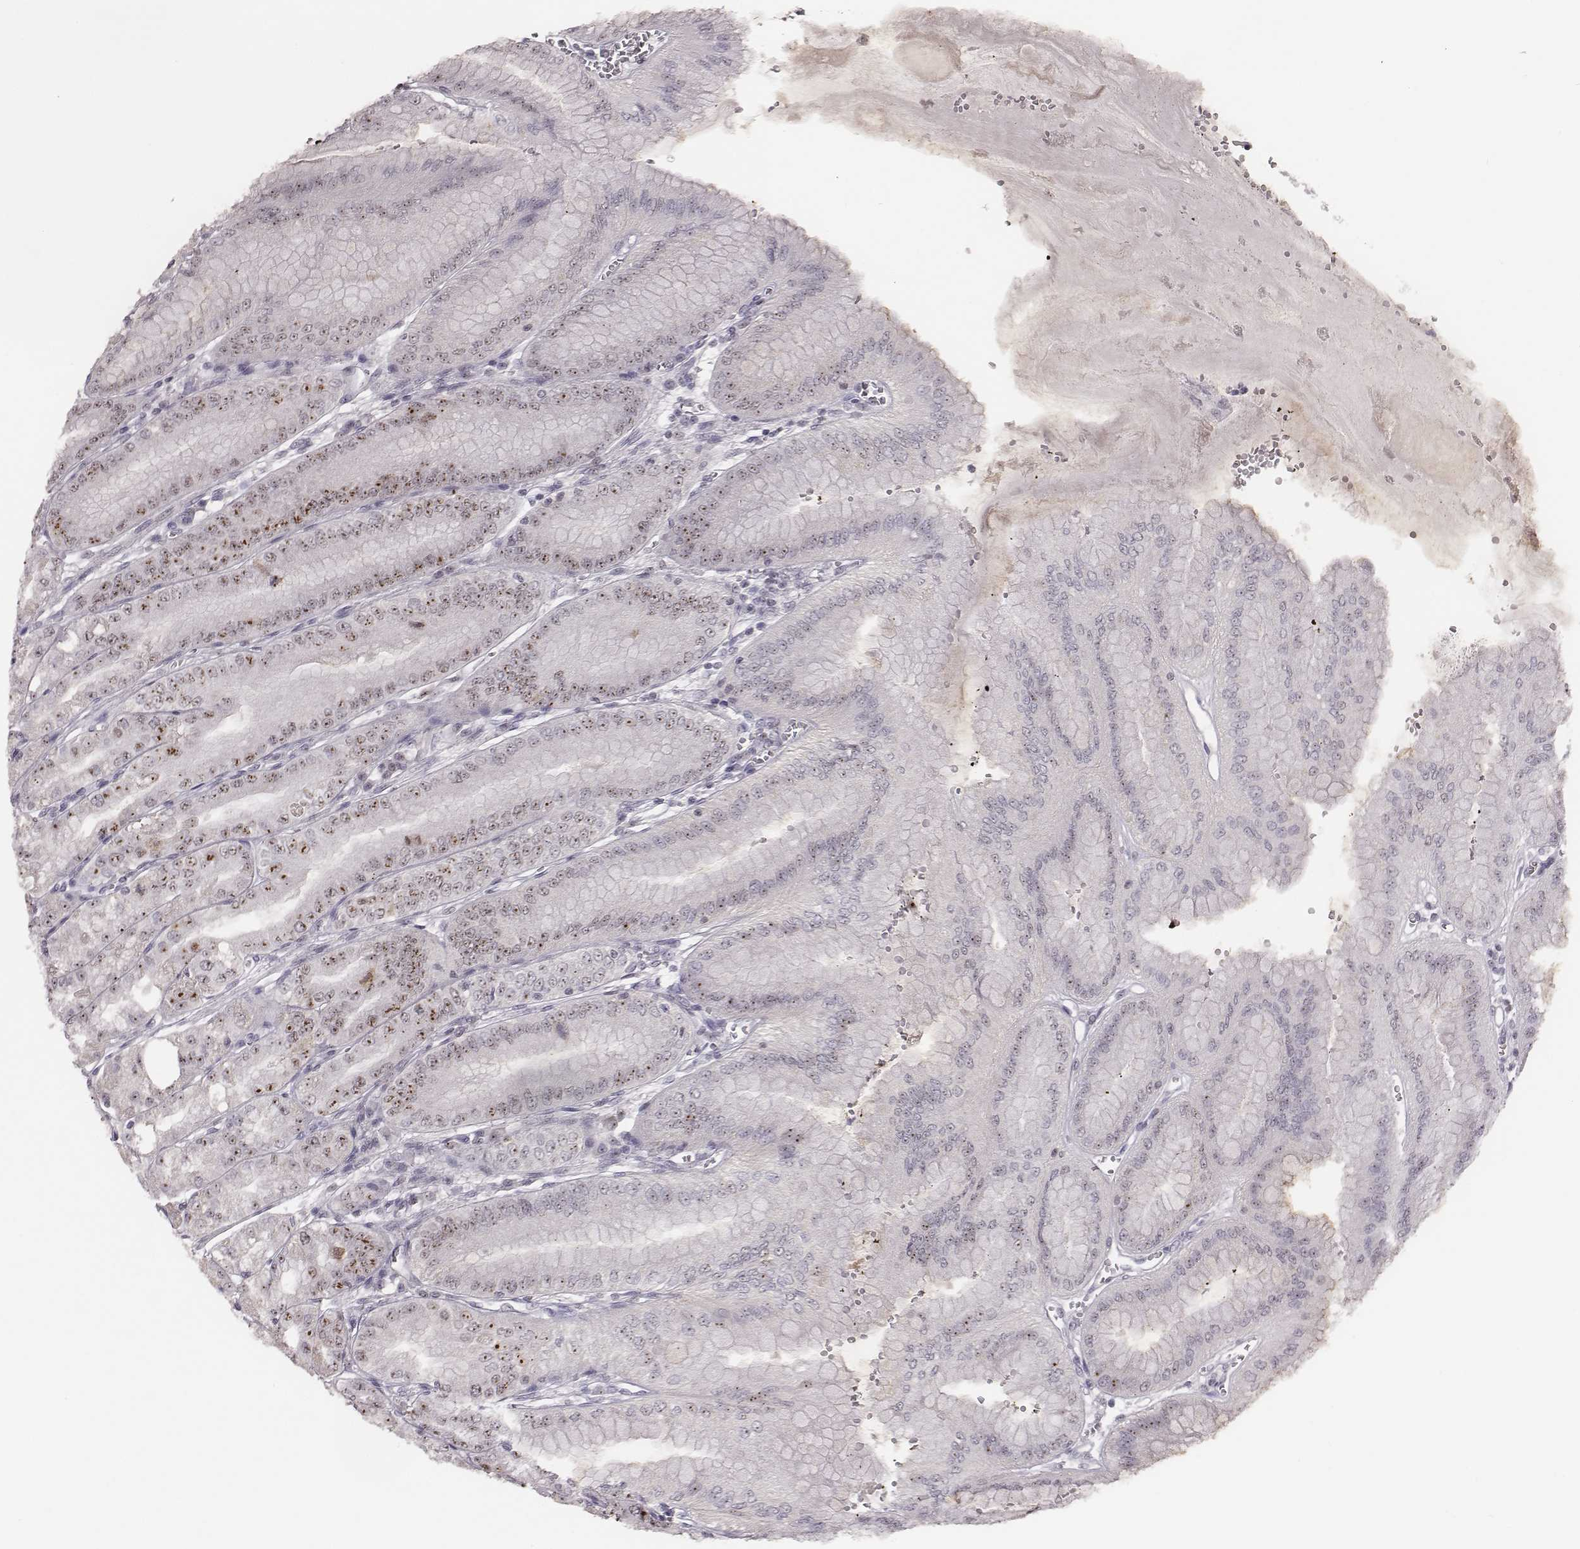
{"staining": {"intensity": "moderate", "quantity": "25%-75%", "location": "nuclear"}, "tissue": "stomach", "cell_type": "Glandular cells", "image_type": "normal", "snomed": [{"axis": "morphology", "description": "Normal tissue, NOS"}, {"axis": "topography", "description": "Stomach, lower"}], "caption": "A high-resolution micrograph shows IHC staining of benign stomach, which demonstrates moderate nuclear staining in approximately 25%-75% of glandular cells. The staining is performed using DAB (3,3'-diaminobenzidine) brown chromogen to label protein expression. The nuclei are counter-stained blue using hematoxylin.", "gene": "NIFK", "patient": {"sex": "male", "age": 71}}